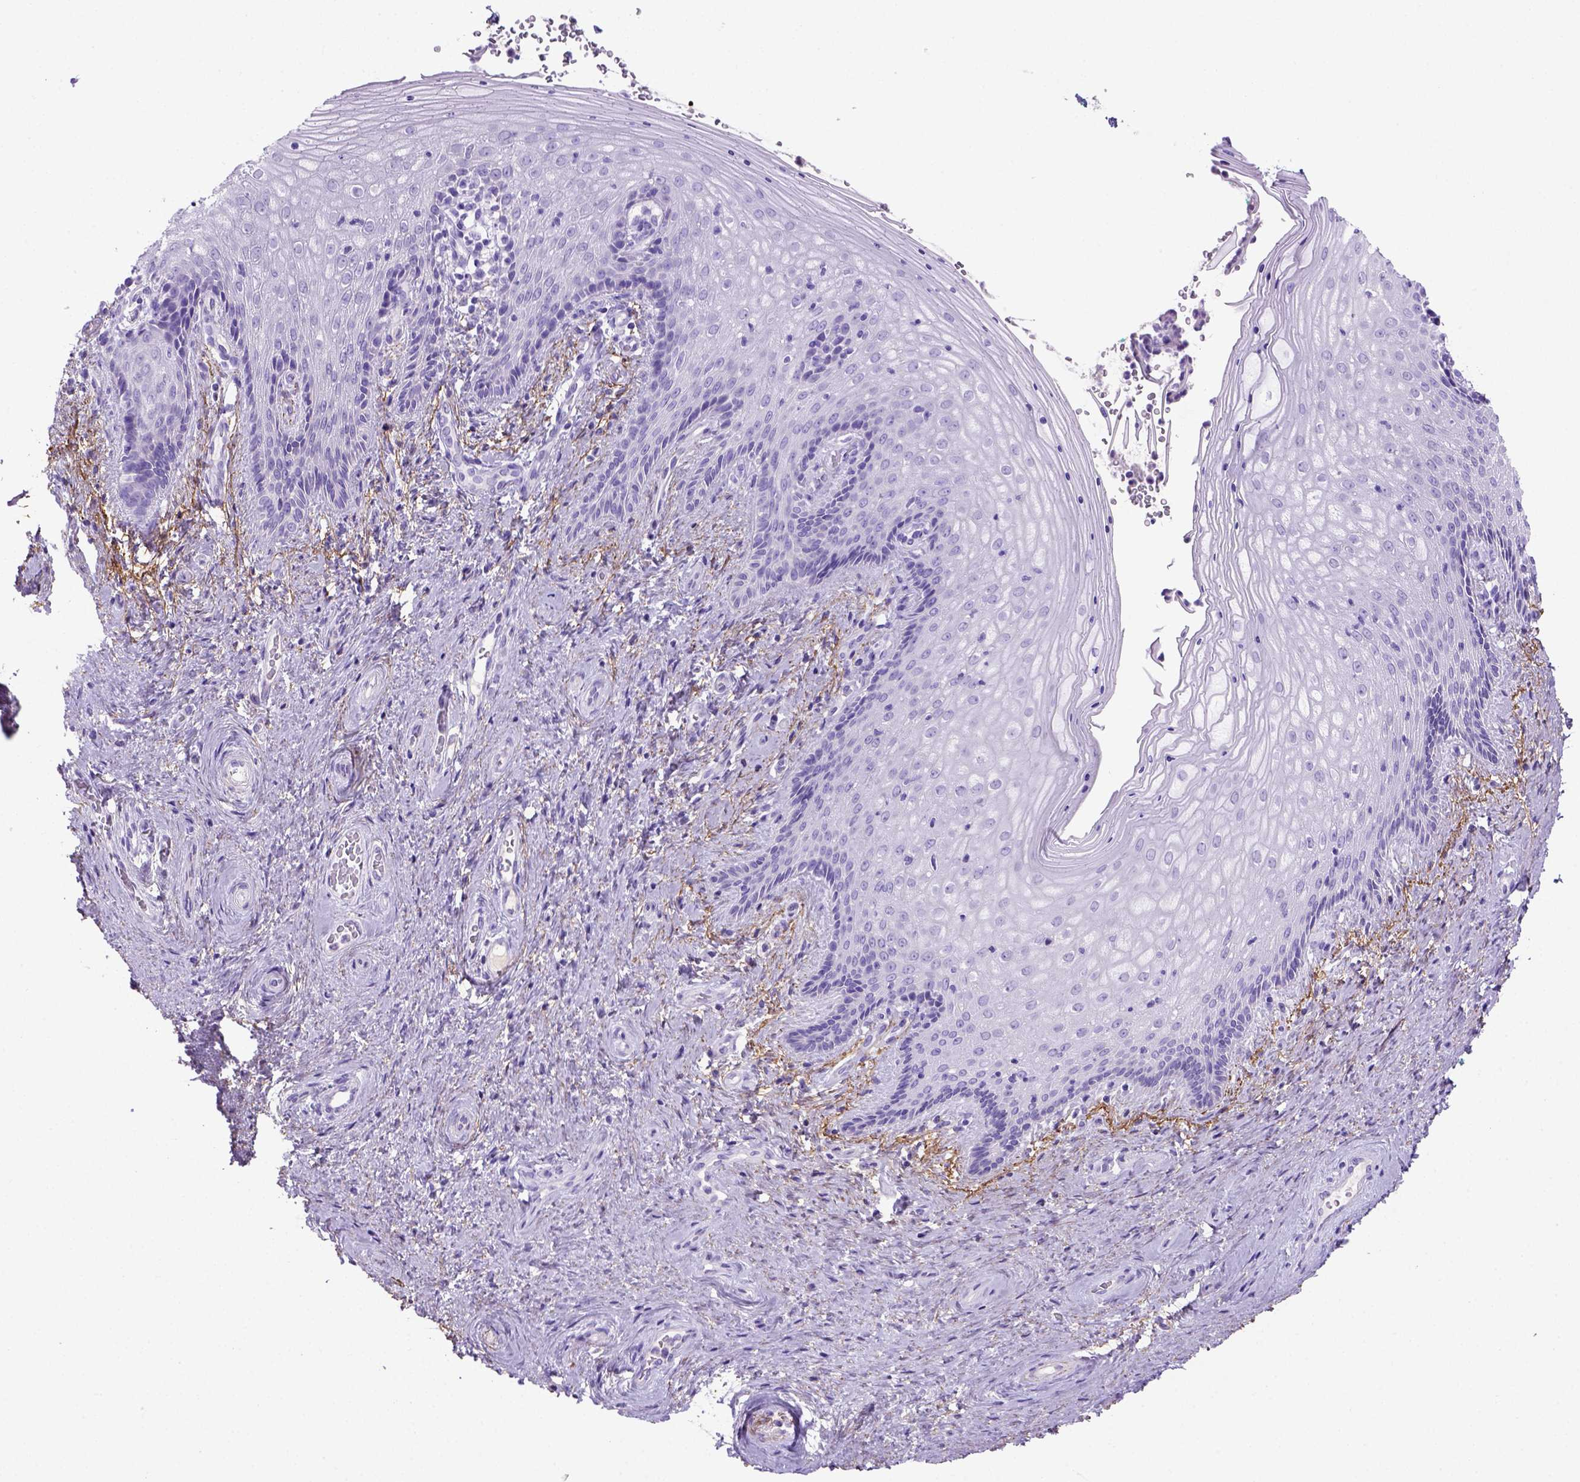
{"staining": {"intensity": "negative", "quantity": "none", "location": "none"}, "tissue": "vagina", "cell_type": "Squamous epithelial cells", "image_type": "normal", "snomed": [{"axis": "morphology", "description": "Normal tissue, NOS"}, {"axis": "topography", "description": "Vagina"}], "caption": "Vagina was stained to show a protein in brown. There is no significant staining in squamous epithelial cells. (Stains: DAB immunohistochemistry with hematoxylin counter stain, Microscopy: brightfield microscopy at high magnification).", "gene": "SIRPD", "patient": {"sex": "female", "age": 45}}